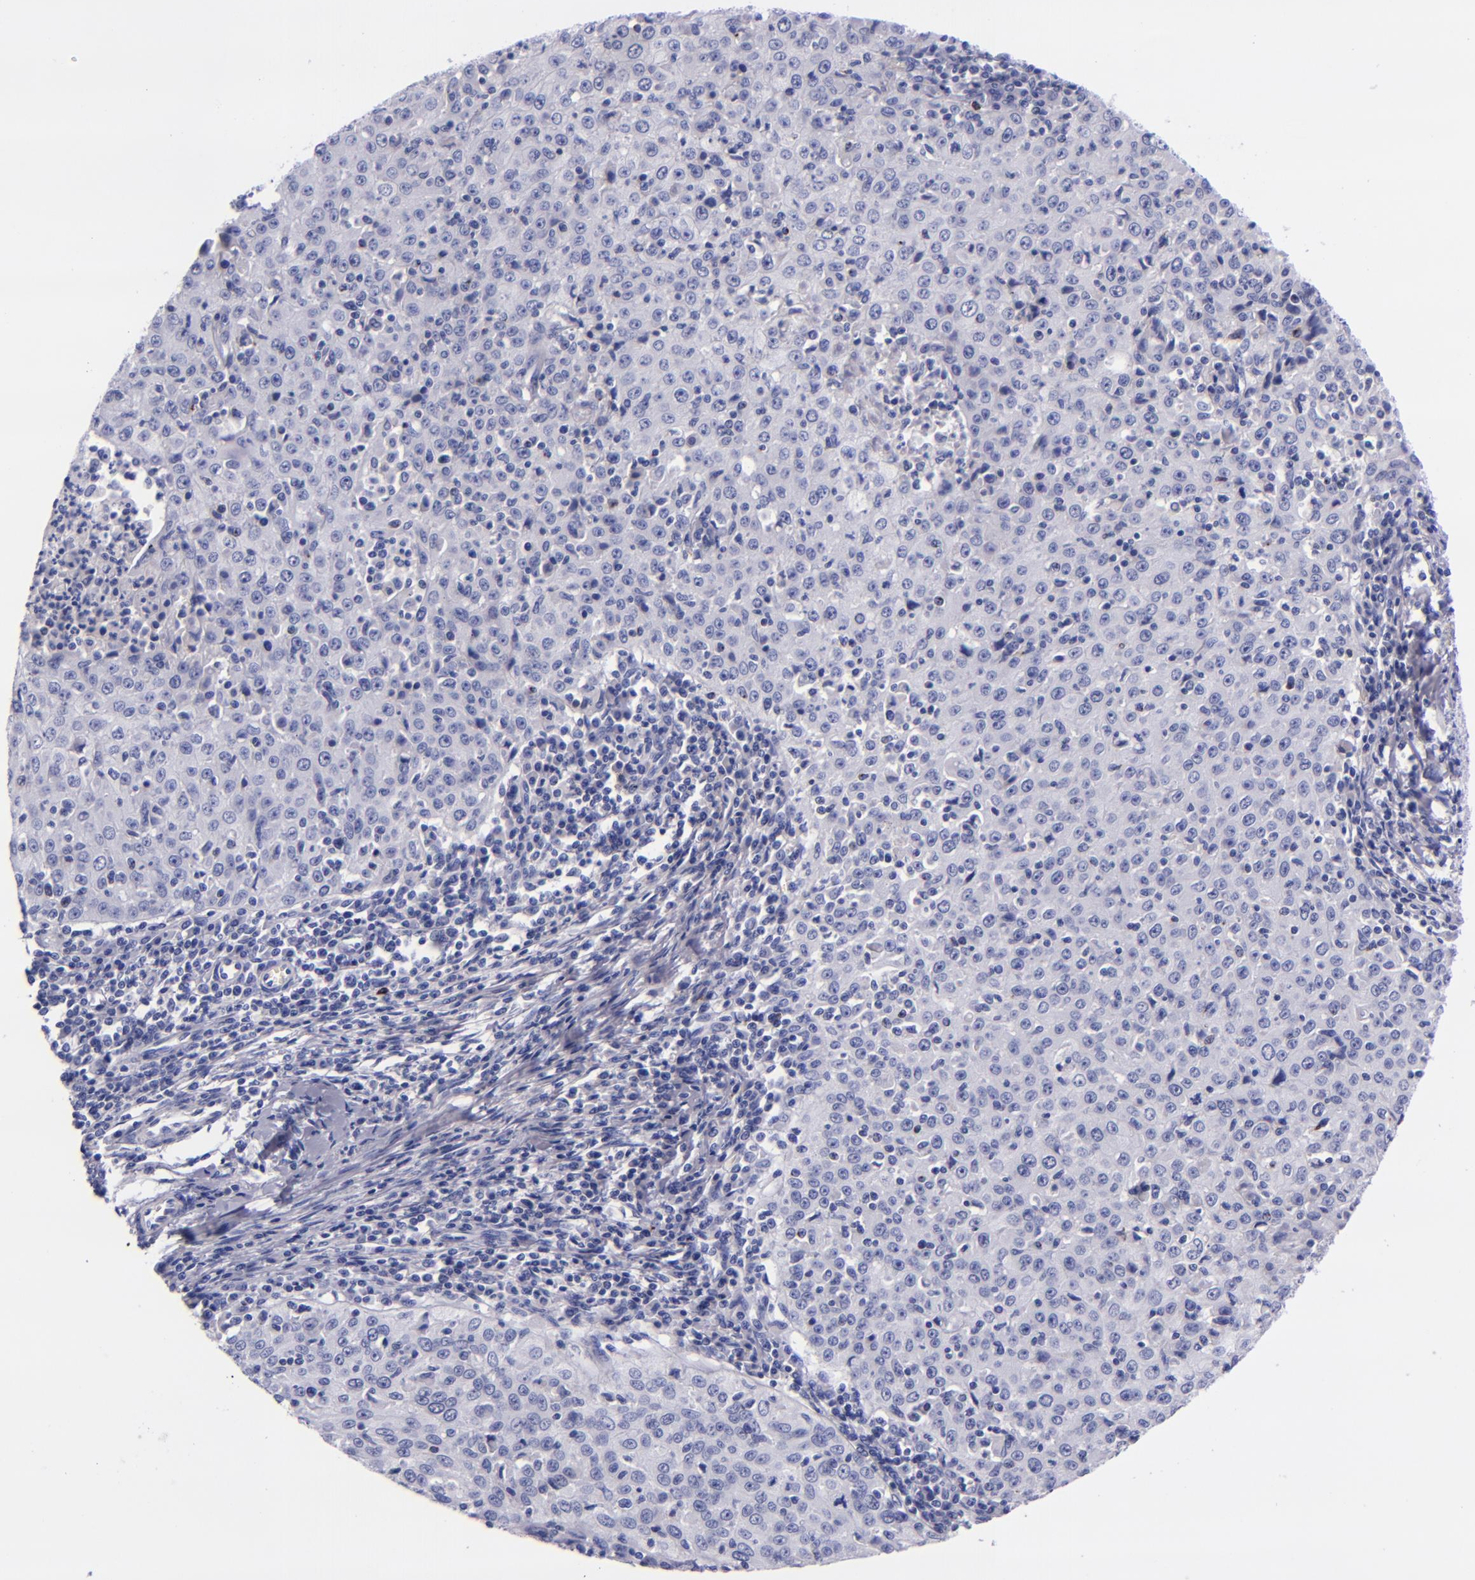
{"staining": {"intensity": "negative", "quantity": "none", "location": "none"}, "tissue": "cervical cancer", "cell_type": "Tumor cells", "image_type": "cancer", "snomed": [{"axis": "morphology", "description": "Squamous cell carcinoma, NOS"}, {"axis": "topography", "description": "Cervix"}], "caption": "Immunohistochemistry of cervical cancer demonstrates no expression in tumor cells.", "gene": "LAG3", "patient": {"sex": "female", "age": 27}}